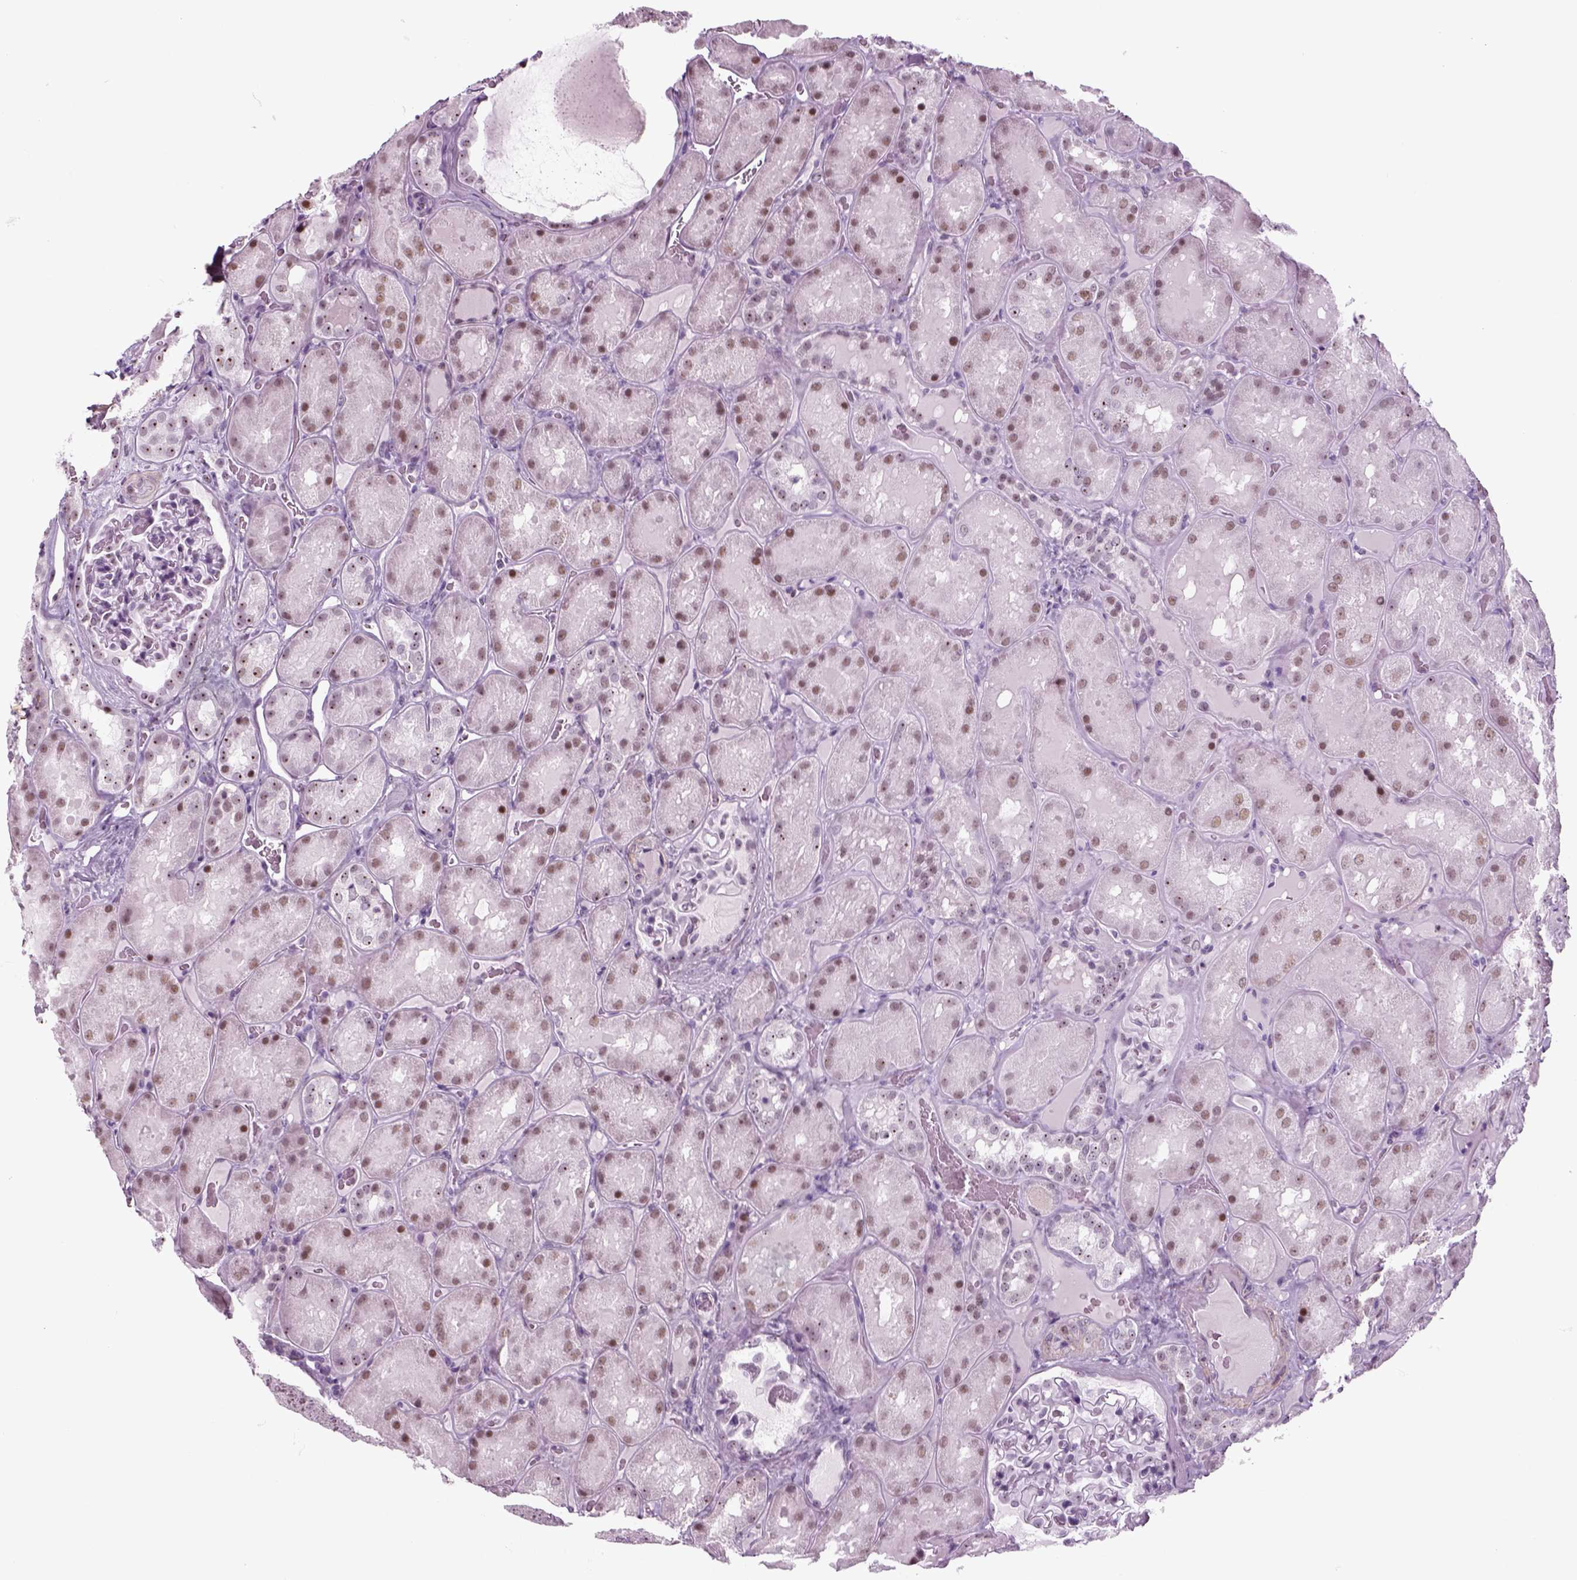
{"staining": {"intensity": "negative", "quantity": "none", "location": "none"}, "tissue": "kidney", "cell_type": "Cells in glomeruli", "image_type": "normal", "snomed": [{"axis": "morphology", "description": "Normal tissue, NOS"}, {"axis": "topography", "description": "Kidney"}], "caption": "This is a photomicrograph of IHC staining of unremarkable kidney, which shows no positivity in cells in glomeruli. Brightfield microscopy of immunohistochemistry (IHC) stained with DAB (brown) and hematoxylin (blue), captured at high magnification.", "gene": "ZNF865", "patient": {"sex": "male", "age": 73}}